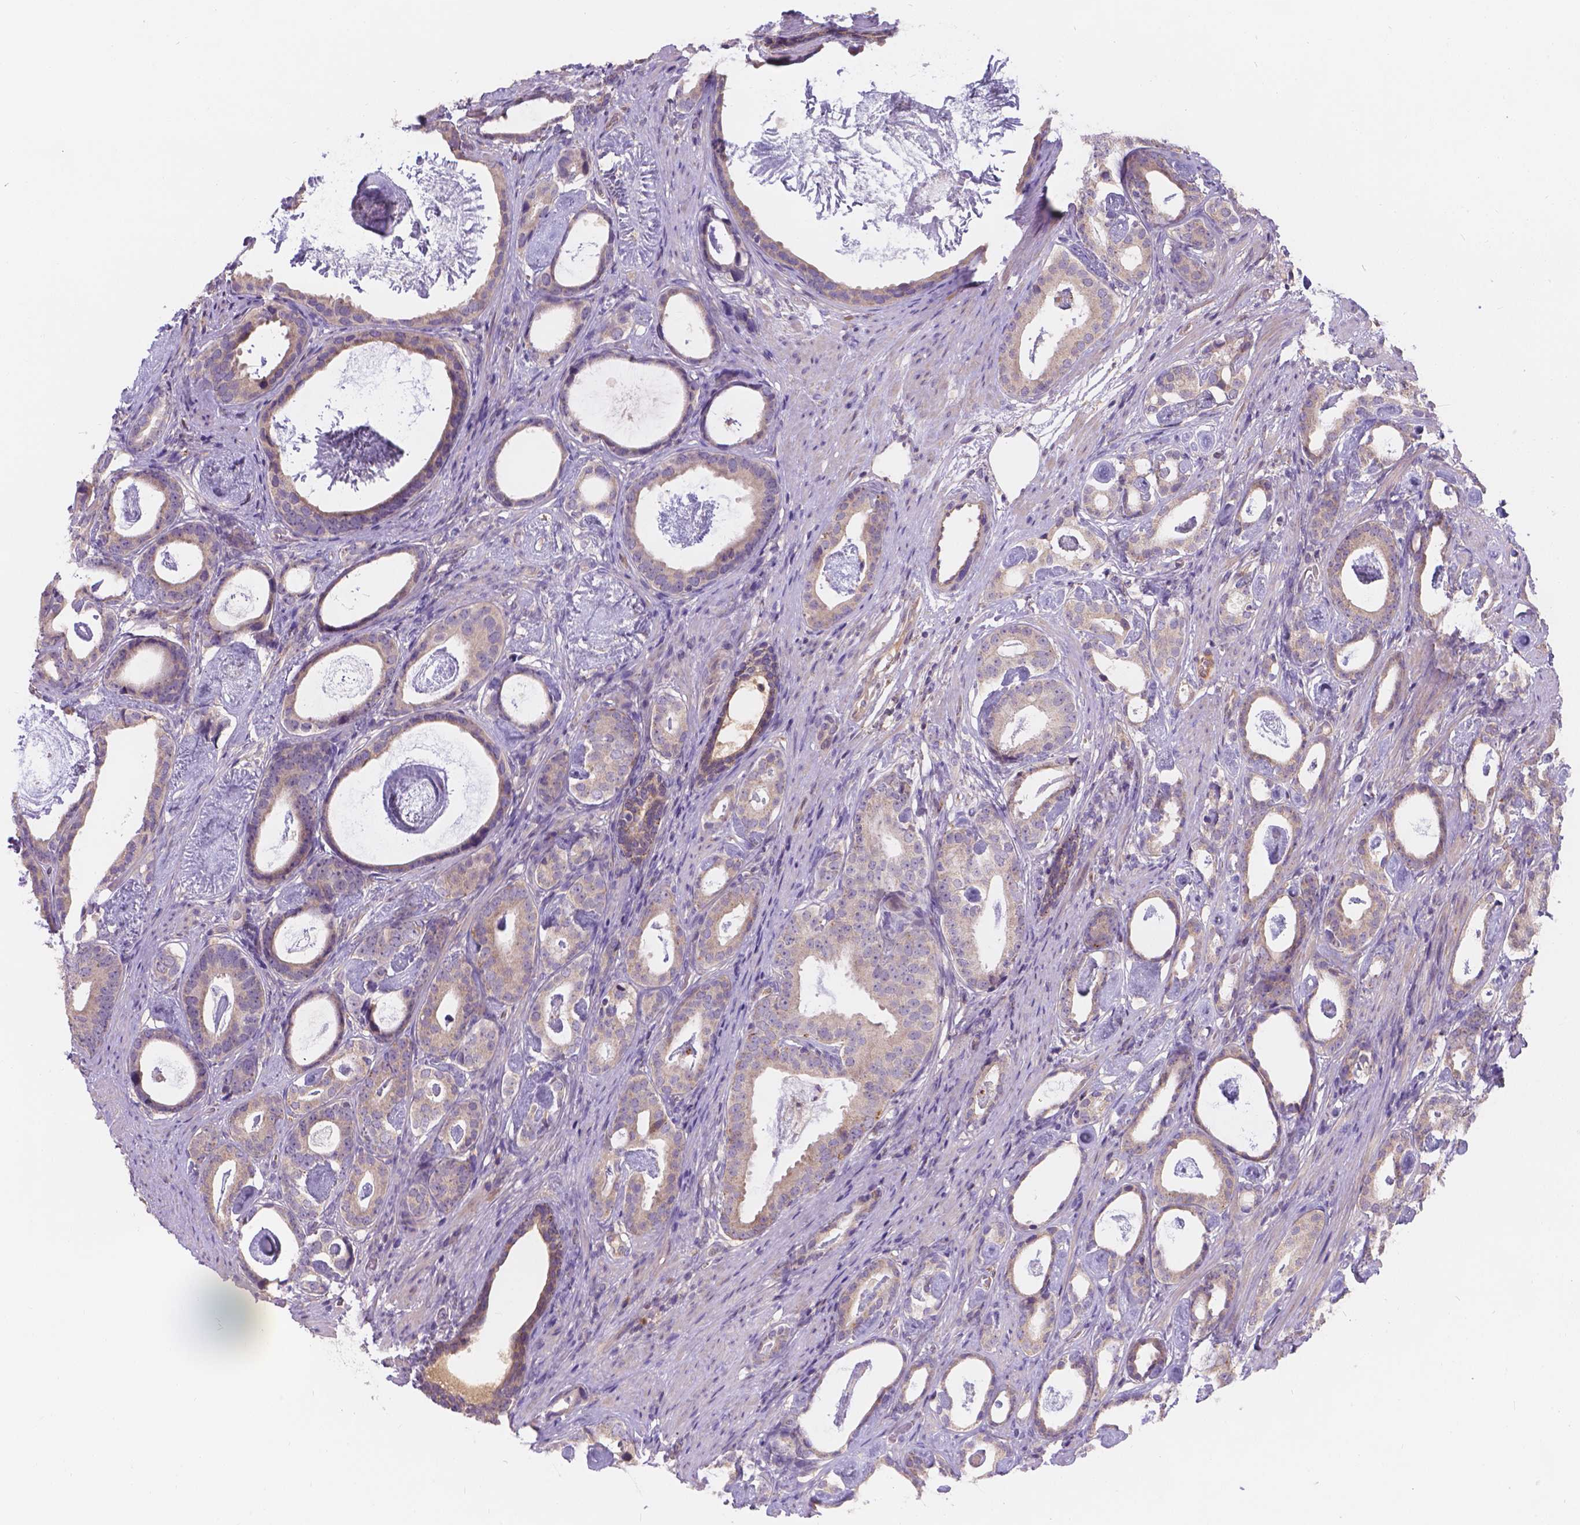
{"staining": {"intensity": "moderate", "quantity": "<25%", "location": "cytoplasmic/membranous"}, "tissue": "prostate cancer", "cell_type": "Tumor cells", "image_type": "cancer", "snomed": [{"axis": "morphology", "description": "Adenocarcinoma, Low grade"}, {"axis": "topography", "description": "Prostate and seminal vesicle, NOS"}], "caption": "Immunohistochemical staining of prostate adenocarcinoma (low-grade) exhibits low levels of moderate cytoplasmic/membranous protein positivity in about <25% of tumor cells.", "gene": "CDK10", "patient": {"sex": "male", "age": 71}}